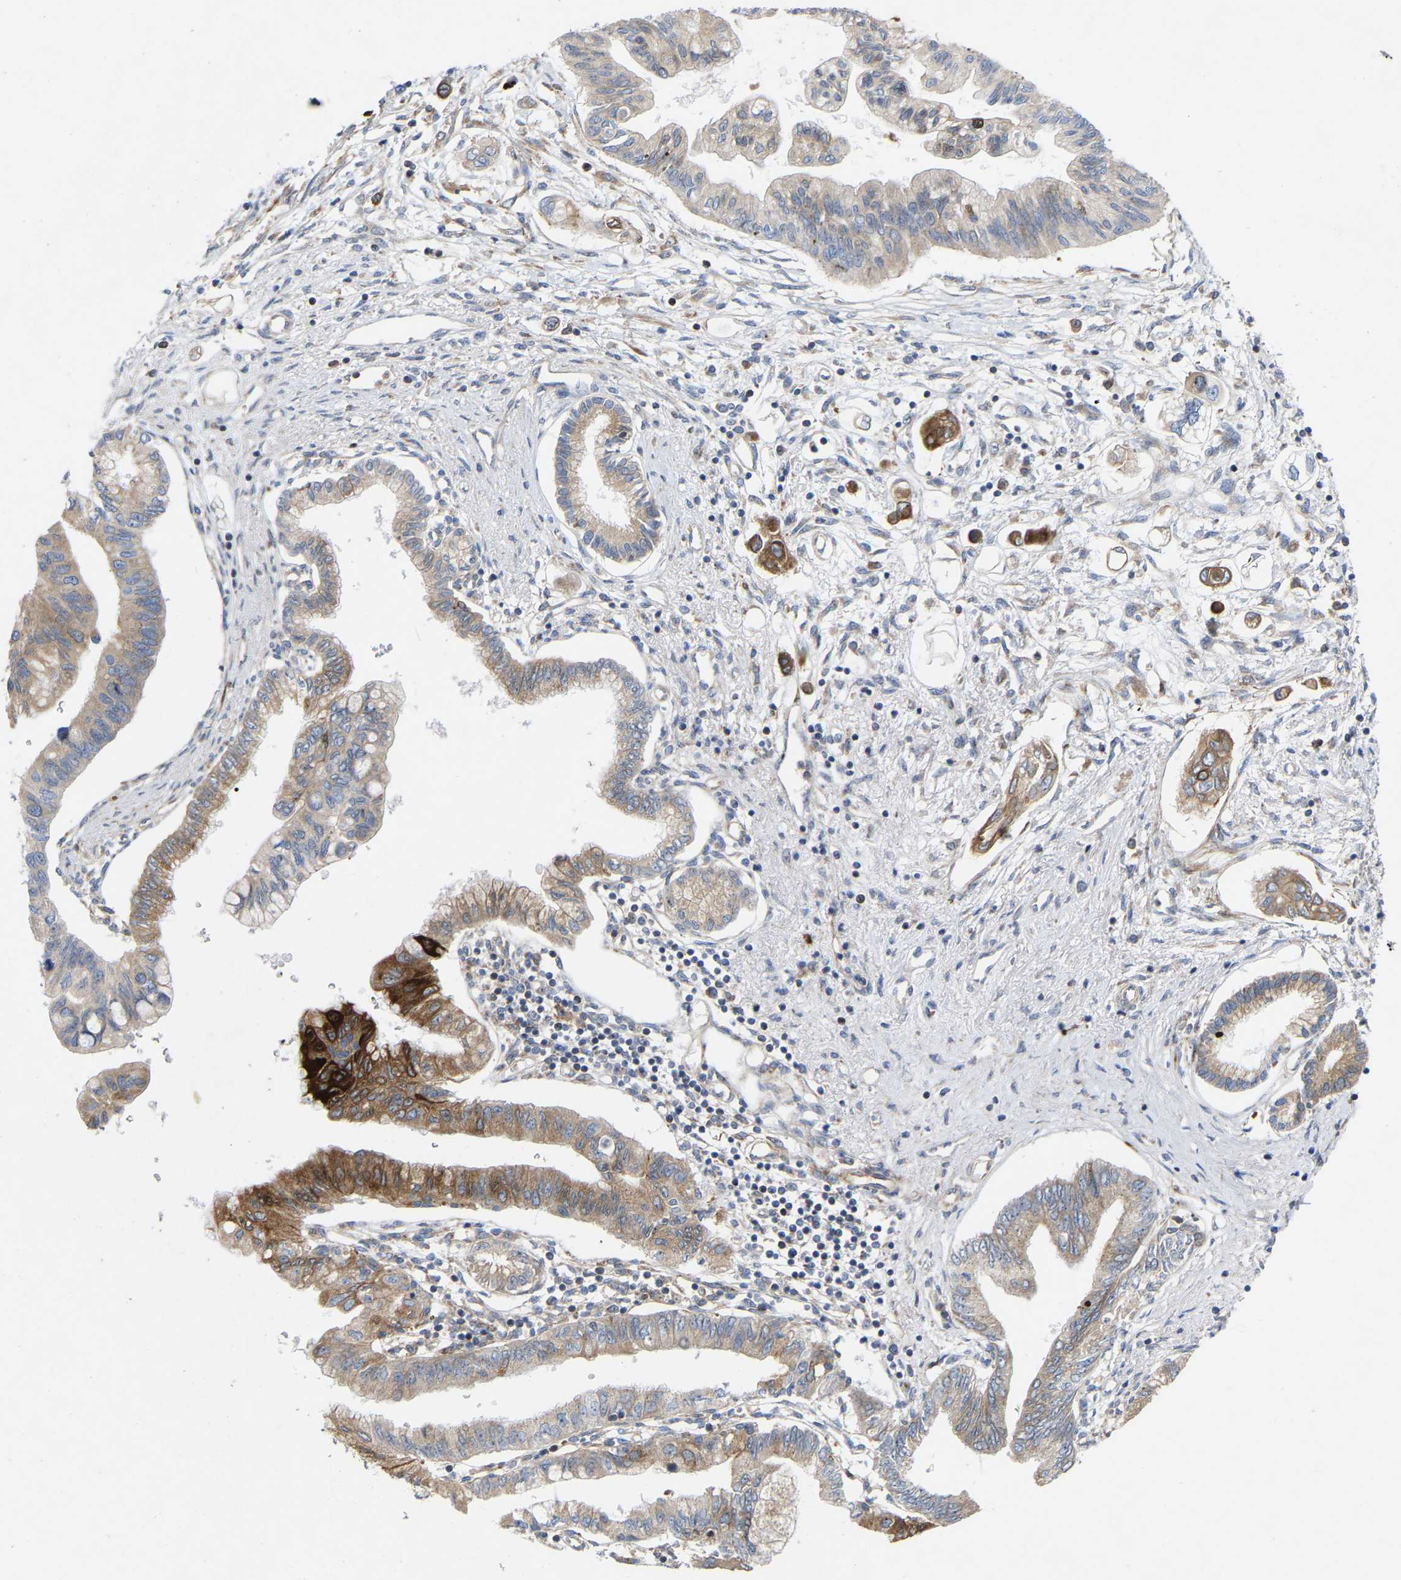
{"staining": {"intensity": "strong", "quantity": "<25%", "location": "cytoplasmic/membranous"}, "tissue": "pancreatic cancer", "cell_type": "Tumor cells", "image_type": "cancer", "snomed": [{"axis": "morphology", "description": "Adenocarcinoma, NOS"}, {"axis": "topography", "description": "Pancreas"}], "caption": "Pancreatic cancer tissue exhibits strong cytoplasmic/membranous staining in approximately <25% of tumor cells, visualized by immunohistochemistry.", "gene": "TOR1B", "patient": {"sex": "female", "age": 77}}